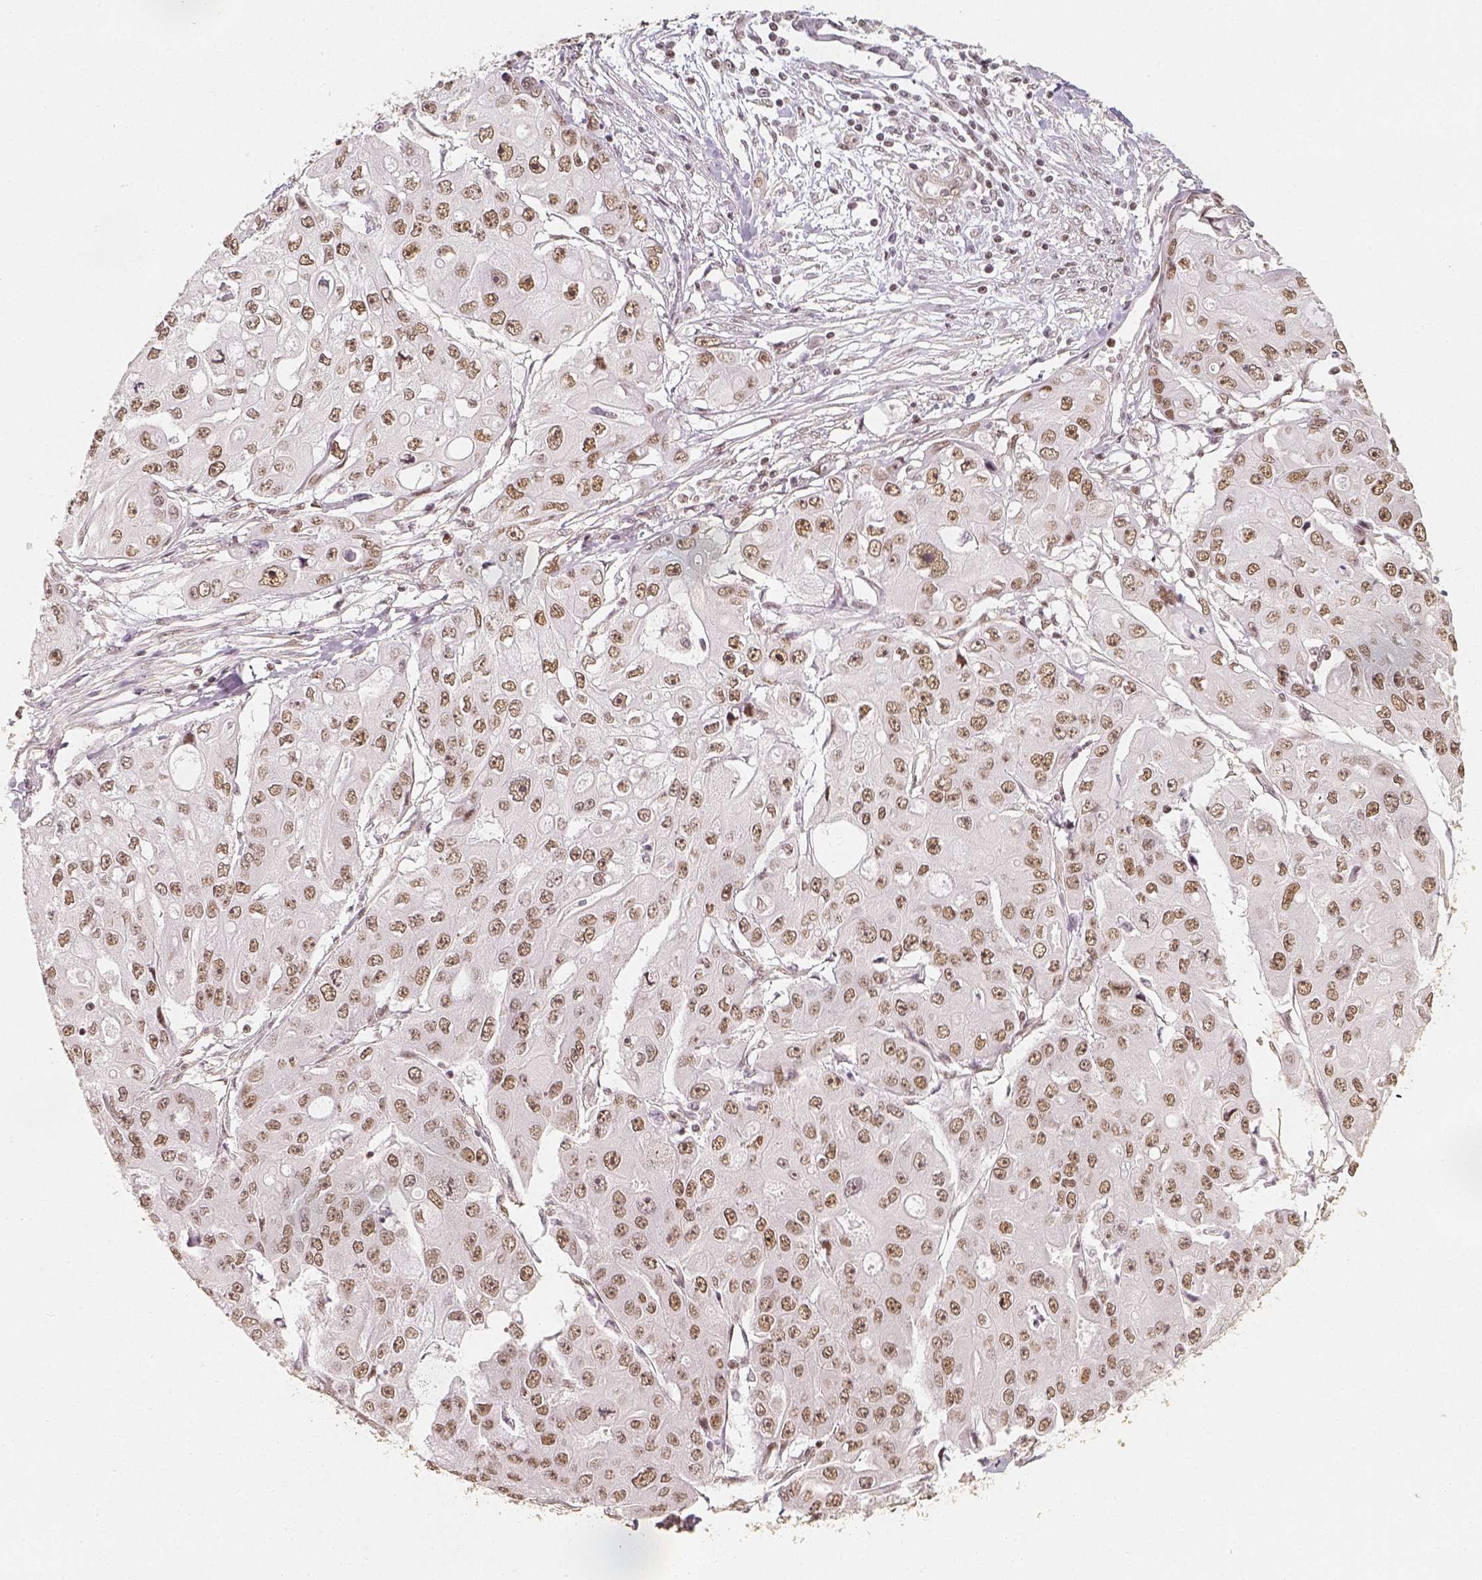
{"staining": {"intensity": "weak", "quantity": ">75%", "location": "nuclear"}, "tissue": "ovarian cancer", "cell_type": "Tumor cells", "image_type": "cancer", "snomed": [{"axis": "morphology", "description": "Cystadenocarcinoma, serous, NOS"}, {"axis": "topography", "description": "Ovary"}], "caption": "This image displays immunohistochemistry staining of human ovarian cancer, with low weak nuclear staining in about >75% of tumor cells.", "gene": "HDAC1", "patient": {"sex": "female", "age": 56}}